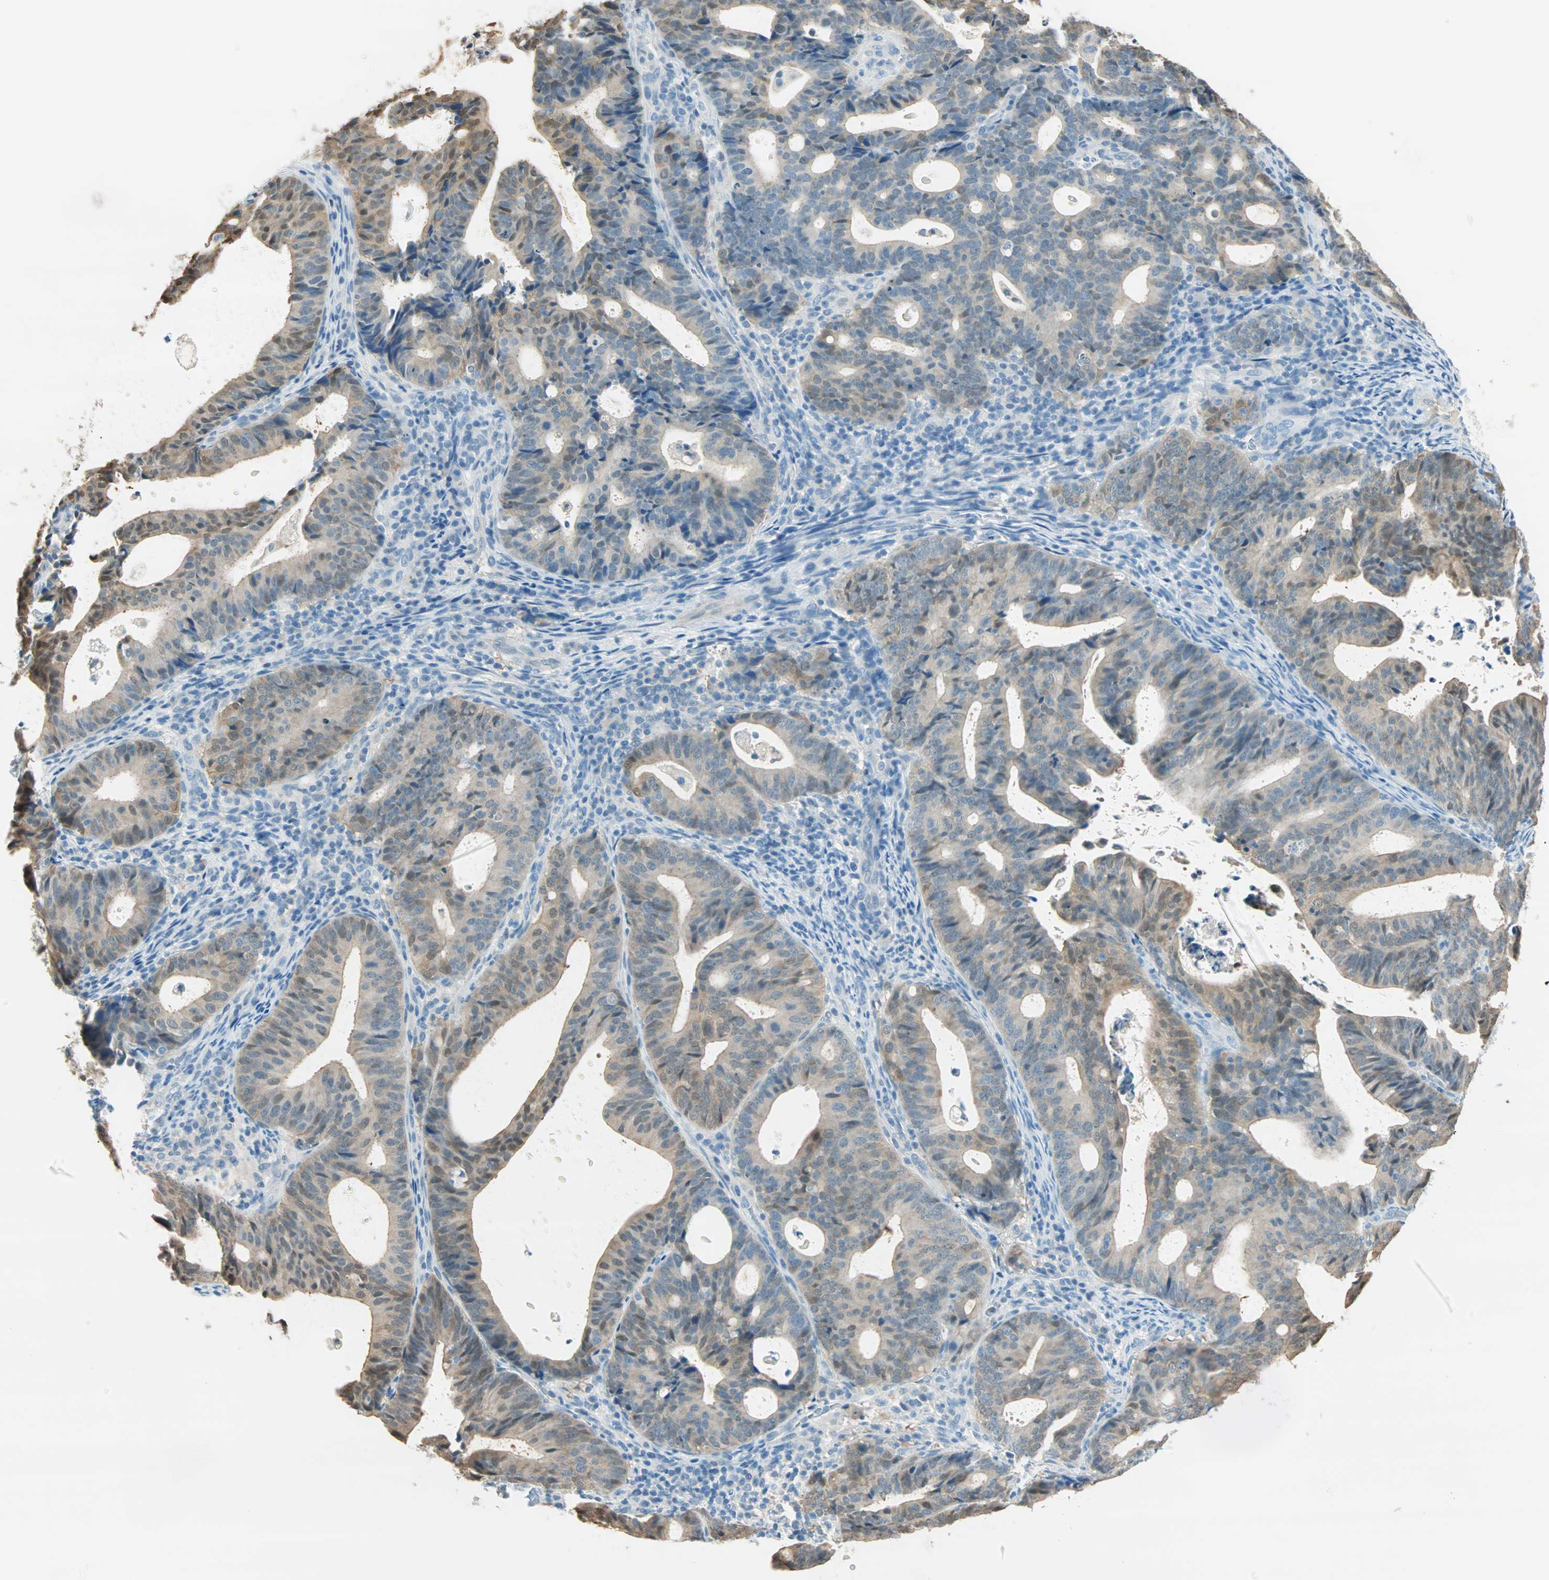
{"staining": {"intensity": "moderate", "quantity": ">75%", "location": "cytoplasmic/membranous,nuclear"}, "tissue": "endometrial cancer", "cell_type": "Tumor cells", "image_type": "cancer", "snomed": [{"axis": "morphology", "description": "Adenocarcinoma, NOS"}, {"axis": "topography", "description": "Uterus"}], "caption": "Endometrial cancer stained with a brown dye exhibits moderate cytoplasmic/membranous and nuclear positive expression in about >75% of tumor cells.", "gene": "S100A1", "patient": {"sex": "female", "age": 83}}